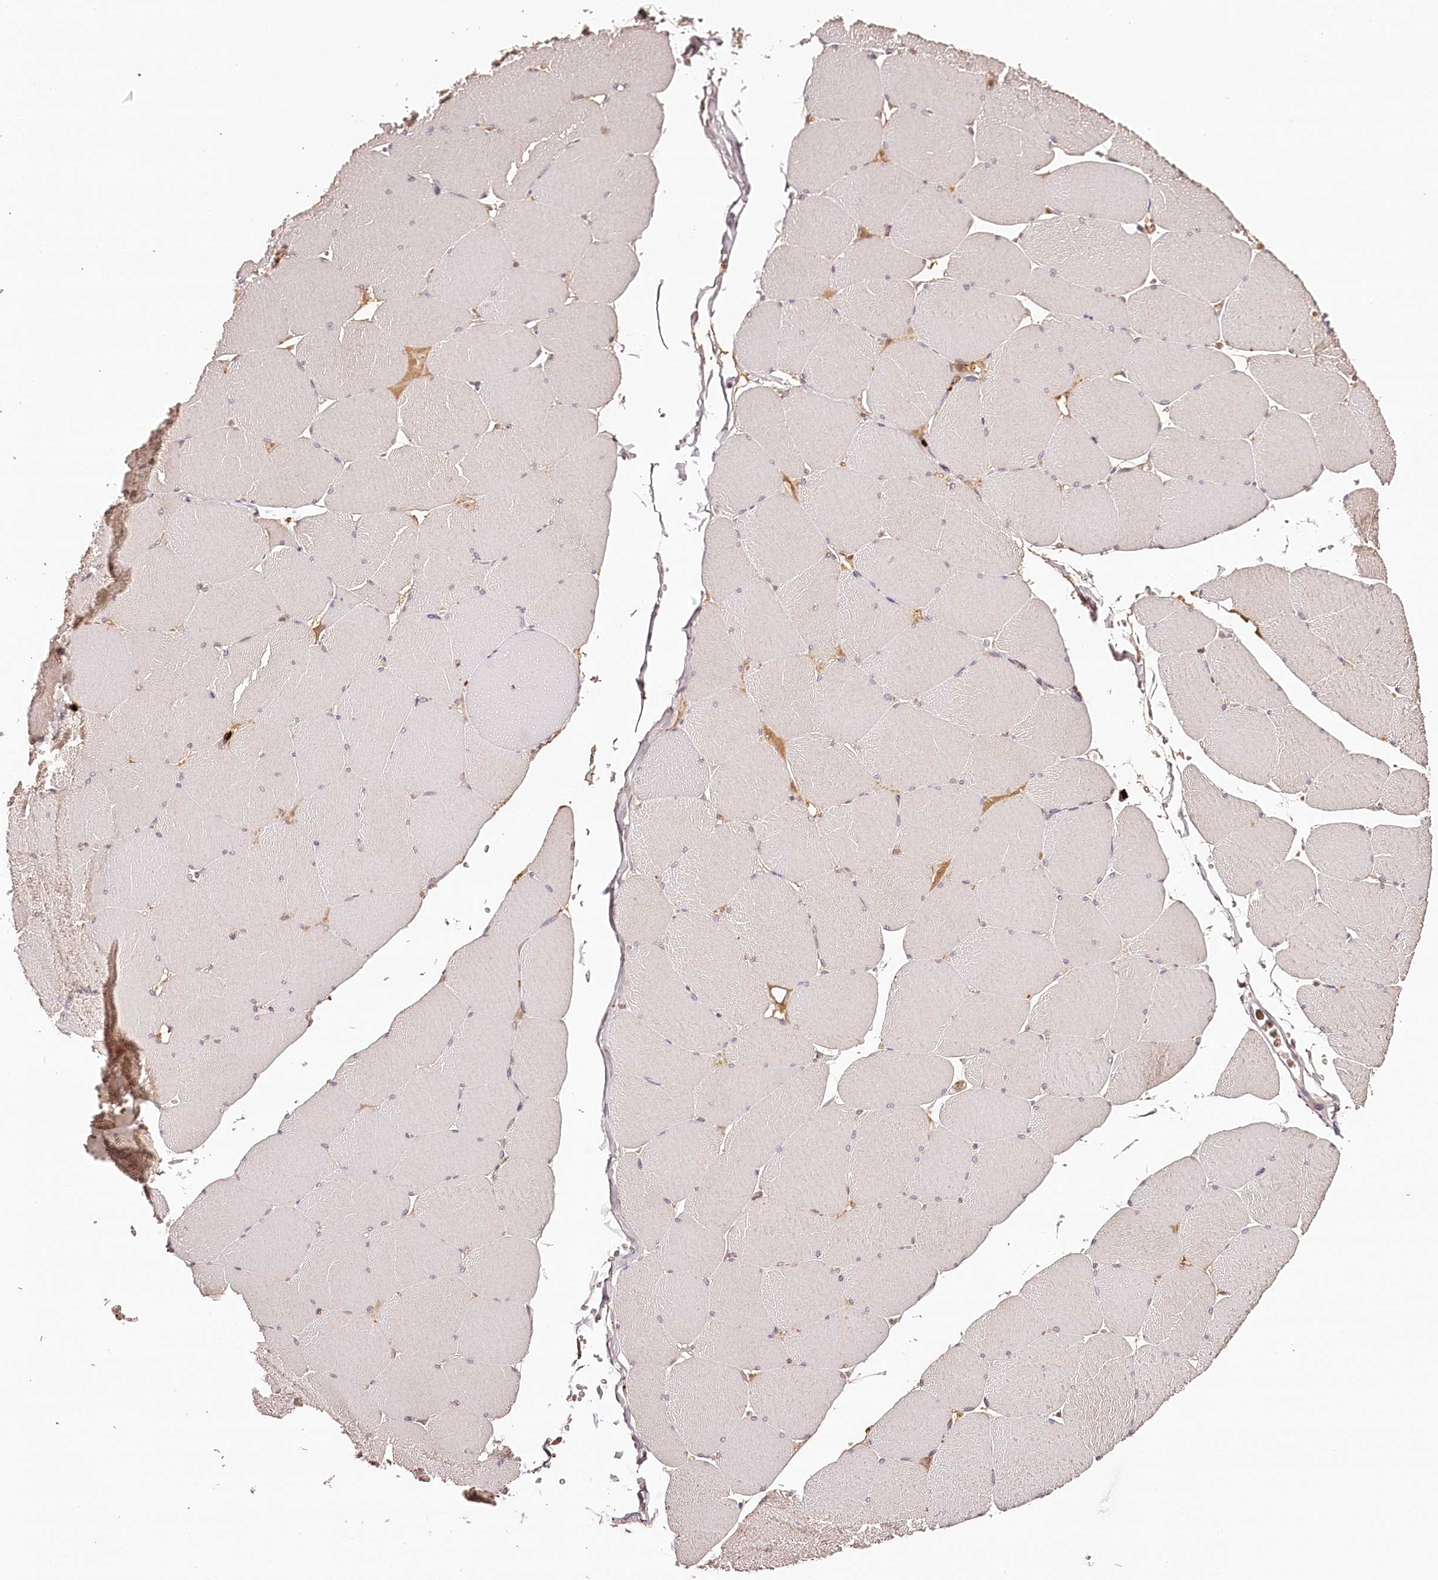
{"staining": {"intensity": "negative", "quantity": "none", "location": "none"}, "tissue": "skeletal muscle", "cell_type": "Myocytes", "image_type": "normal", "snomed": [{"axis": "morphology", "description": "Normal tissue, NOS"}, {"axis": "topography", "description": "Skeletal muscle"}, {"axis": "topography", "description": "Head-Neck"}], "caption": "DAB (3,3'-diaminobenzidine) immunohistochemical staining of unremarkable human skeletal muscle displays no significant expression in myocytes.", "gene": "SYNGR1", "patient": {"sex": "male", "age": 66}}